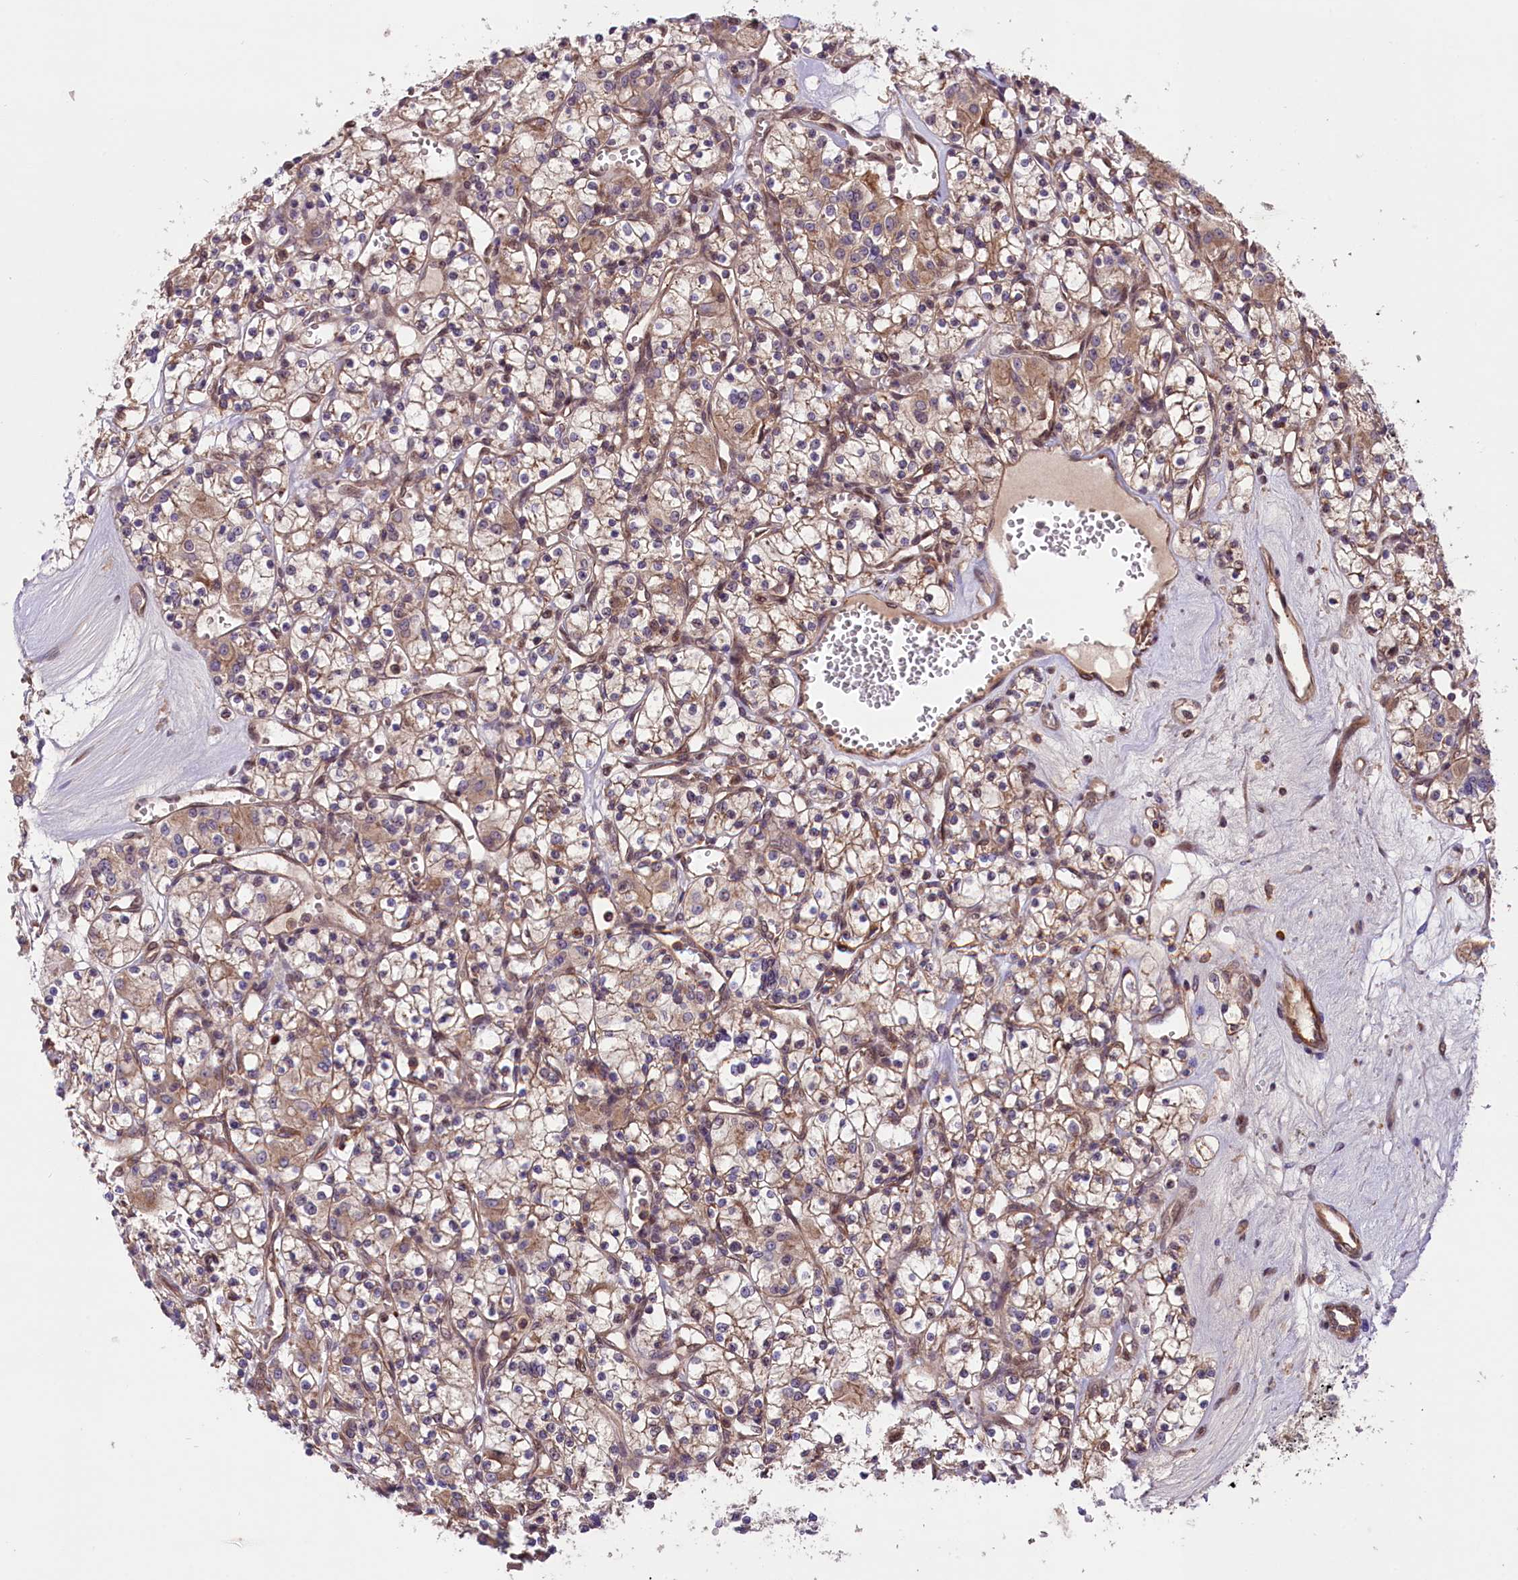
{"staining": {"intensity": "weak", "quantity": "25%-75%", "location": "cytoplasmic/membranous"}, "tissue": "renal cancer", "cell_type": "Tumor cells", "image_type": "cancer", "snomed": [{"axis": "morphology", "description": "Adenocarcinoma, NOS"}, {"axis": "topography", "description": "Kidney"}], "caption": "The immunohistochemical stain shows weak cytoplasmic/membranous staining in tumor cells of renal cancer (adenocarcinoma) tissue.", "gene": "HDAC5", "patient": {"sex": "female", "age": 59}}